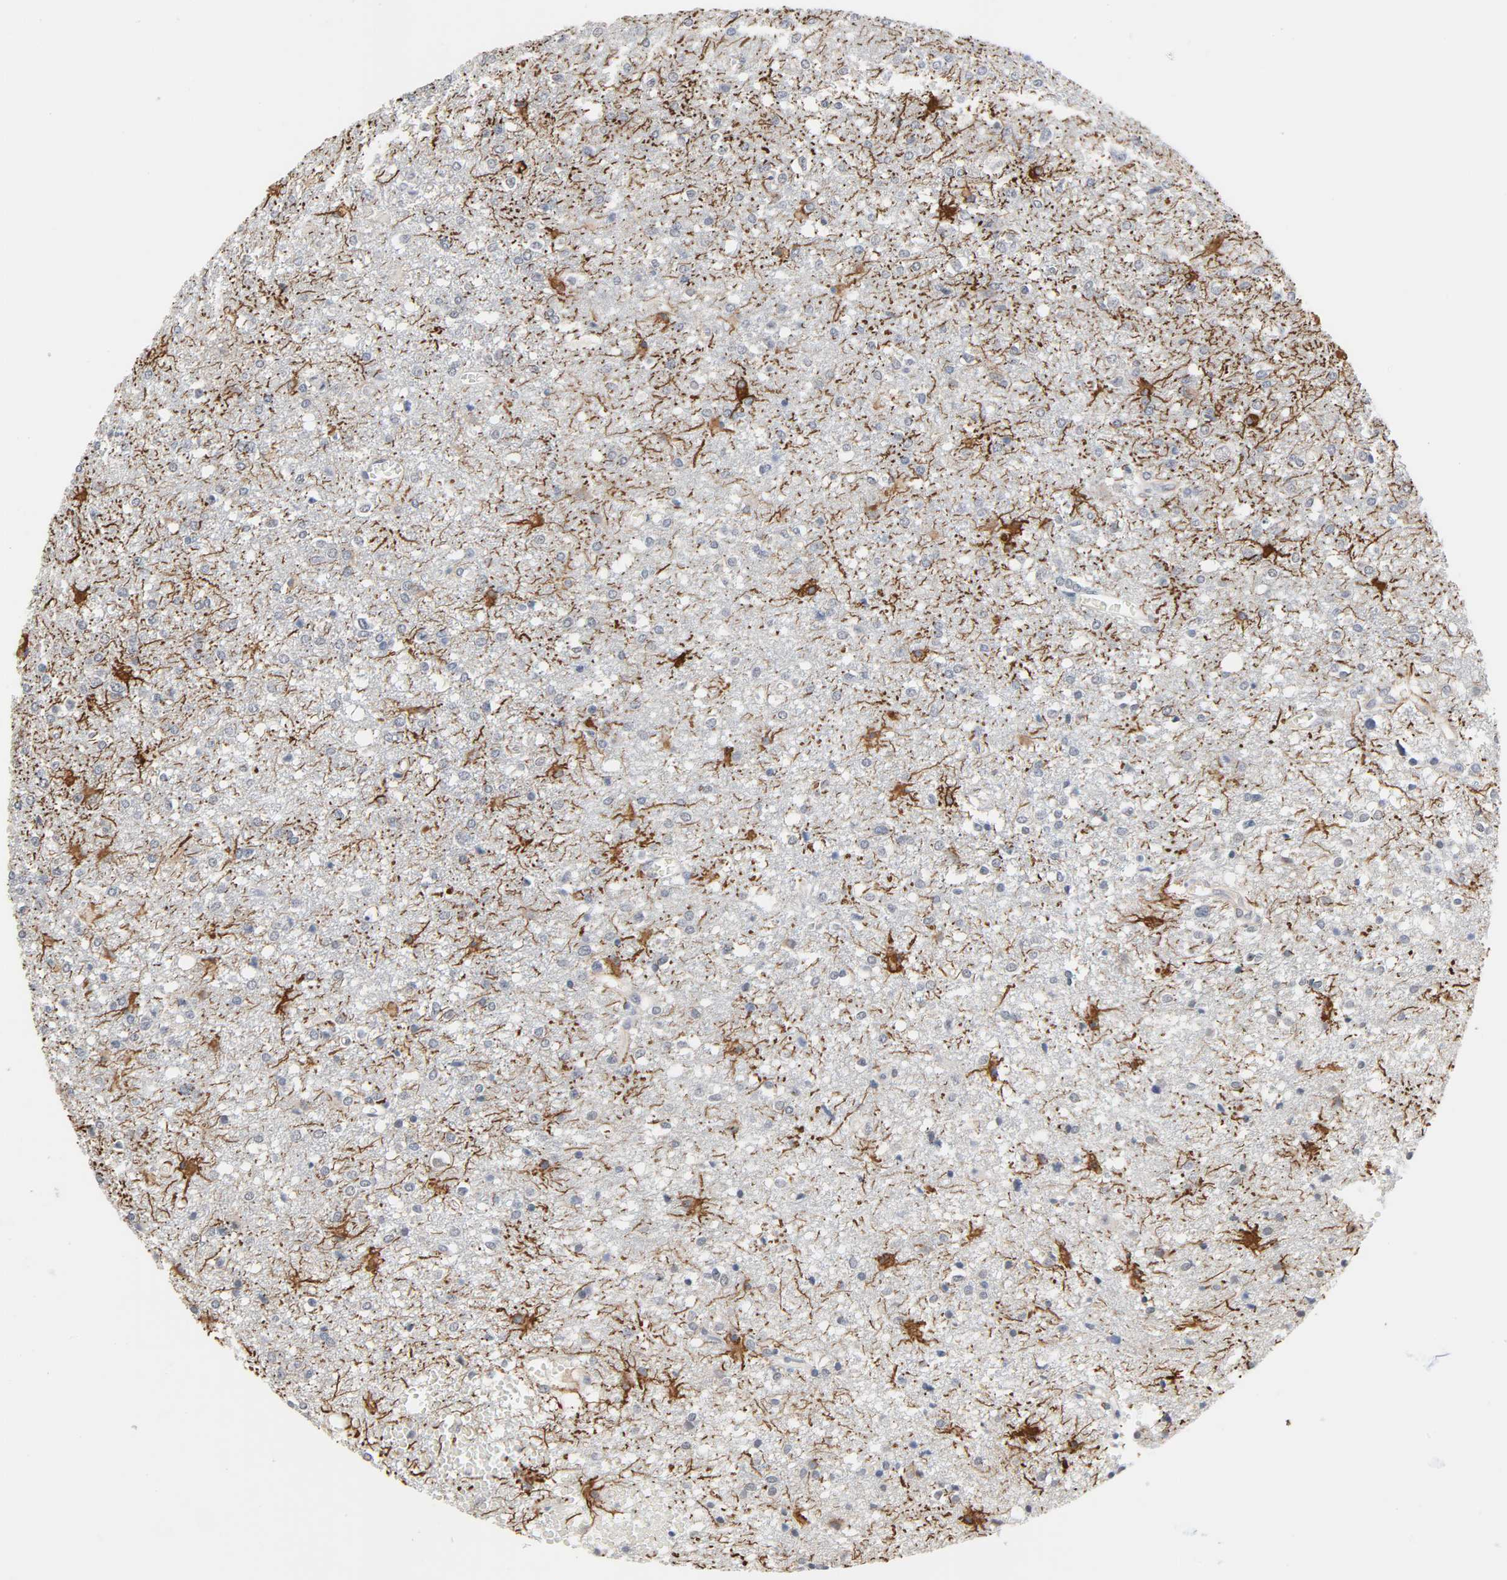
{"staining": {"intensity": "weak", "quantity": "<25%", "location": "cytoplasmic/membranous"}, "tissue": "glioma", "cell_type": "Tumor cells", "image_type": "cancer", "snomed": [{"axis": "morphology", "description": "Glioma, malignant, High grade"}, {"axis": "topography", "description": "Cerebral cortex"}], "caption": "High power microscopy histopathology image of an immunohistochemistry micrograph of malignant high-grade glioma, revealing no significant staining in tumor cells.", "gene": "ACSS2", "patient": {"sex": "male", "age": 76}}